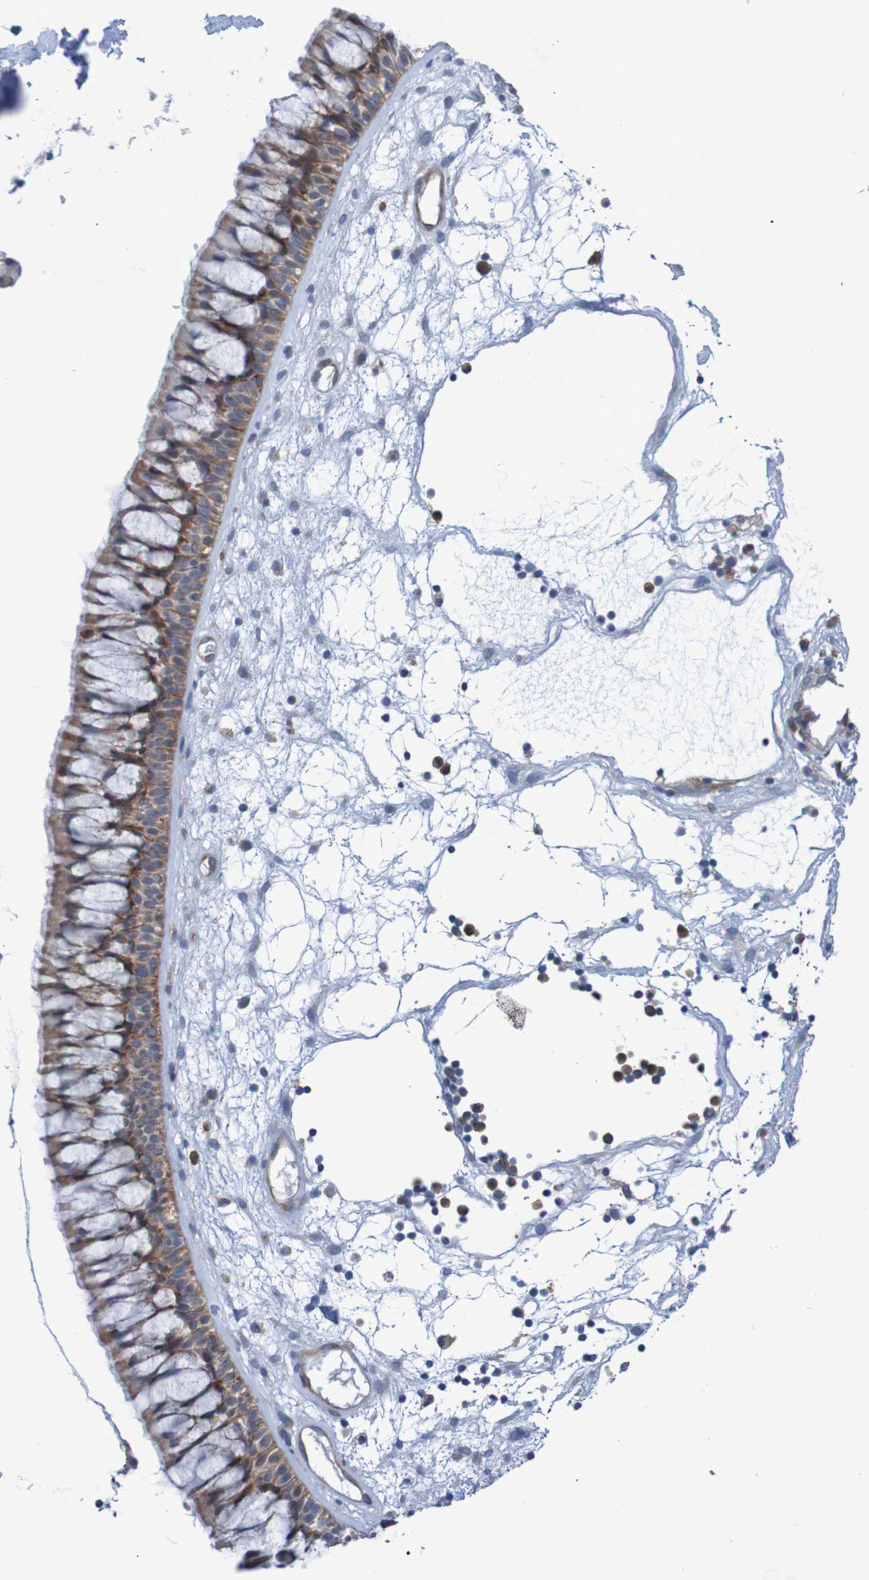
{"staining": {"intensity": "moderate", "quantity": ">75%", "location": "cytoplasmic/membranous"}, "tissue": "nasopharynx", "cell_type": "Respiratory epithelial cells", "image_type": "normal", "snomed": [{"axis": "morphology", "description": "Normal tissue, NOS"}, {"axis": "morphology", "description": "Inflammation, NOS"}, {"axis": "topography", "description": "Nasopharynx"}], "caption": "DAB immunohistochemical staining of unremarkable human nasopharynx demonstrates moderate cytoplasmic/membranous protein positivity in about >75% of respiratory epithelial cells. (DAB (3,3'-diaminobenzidine) IHC with brightfield microscopy, high magnification).", "gene": "ANGPT4", "patient": {"sex": "male", "age": 48}}